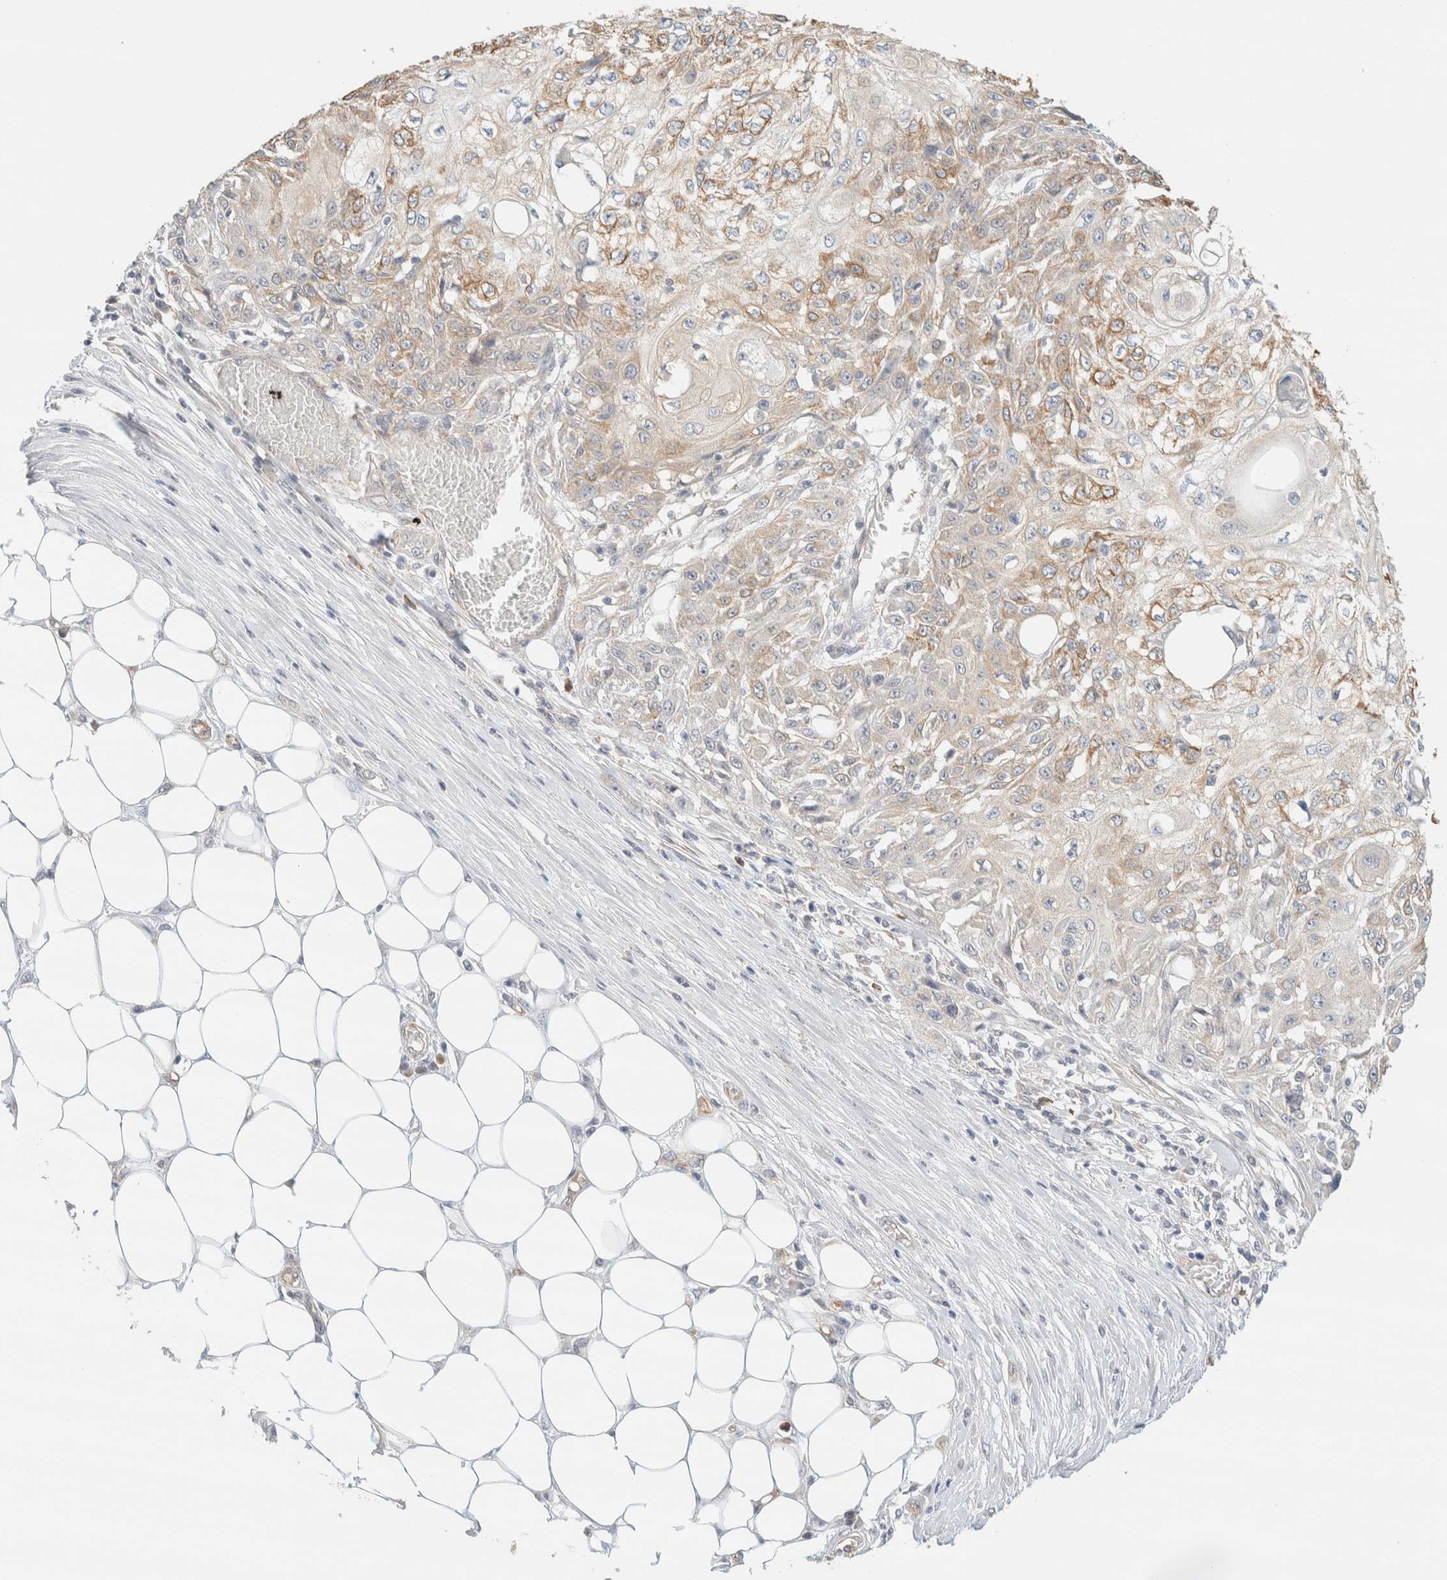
{"staining": {"intensity": "moderate", "quantity": "25%-75%", "location": "cytoplasmic/membranous"}, "tissue": "skin cancer", "cell_type": "Tumor cells", "image_type": "cancer", "snomed": [{"axis": "morphology", "description": "Squamous cell carcinoma, NOS"}, {"axis": "morphology", "description": "Squamous cell carcinoma, metastatic, NOS"}, {"axis": "topography", "description": "Skin"}, {"axis": "topography", "description": "Lymph node"}], "caption": "IHC photomicrograph of human squamous cell carcinoma (skin) stained for a protein (brown), which displays medium levels of moderate cytoplasmic/membranous positivity in about 25%-75% of tumor cells.", "gene": "TBC1D8B", "patient": {"sex": "male", "age": 75}}